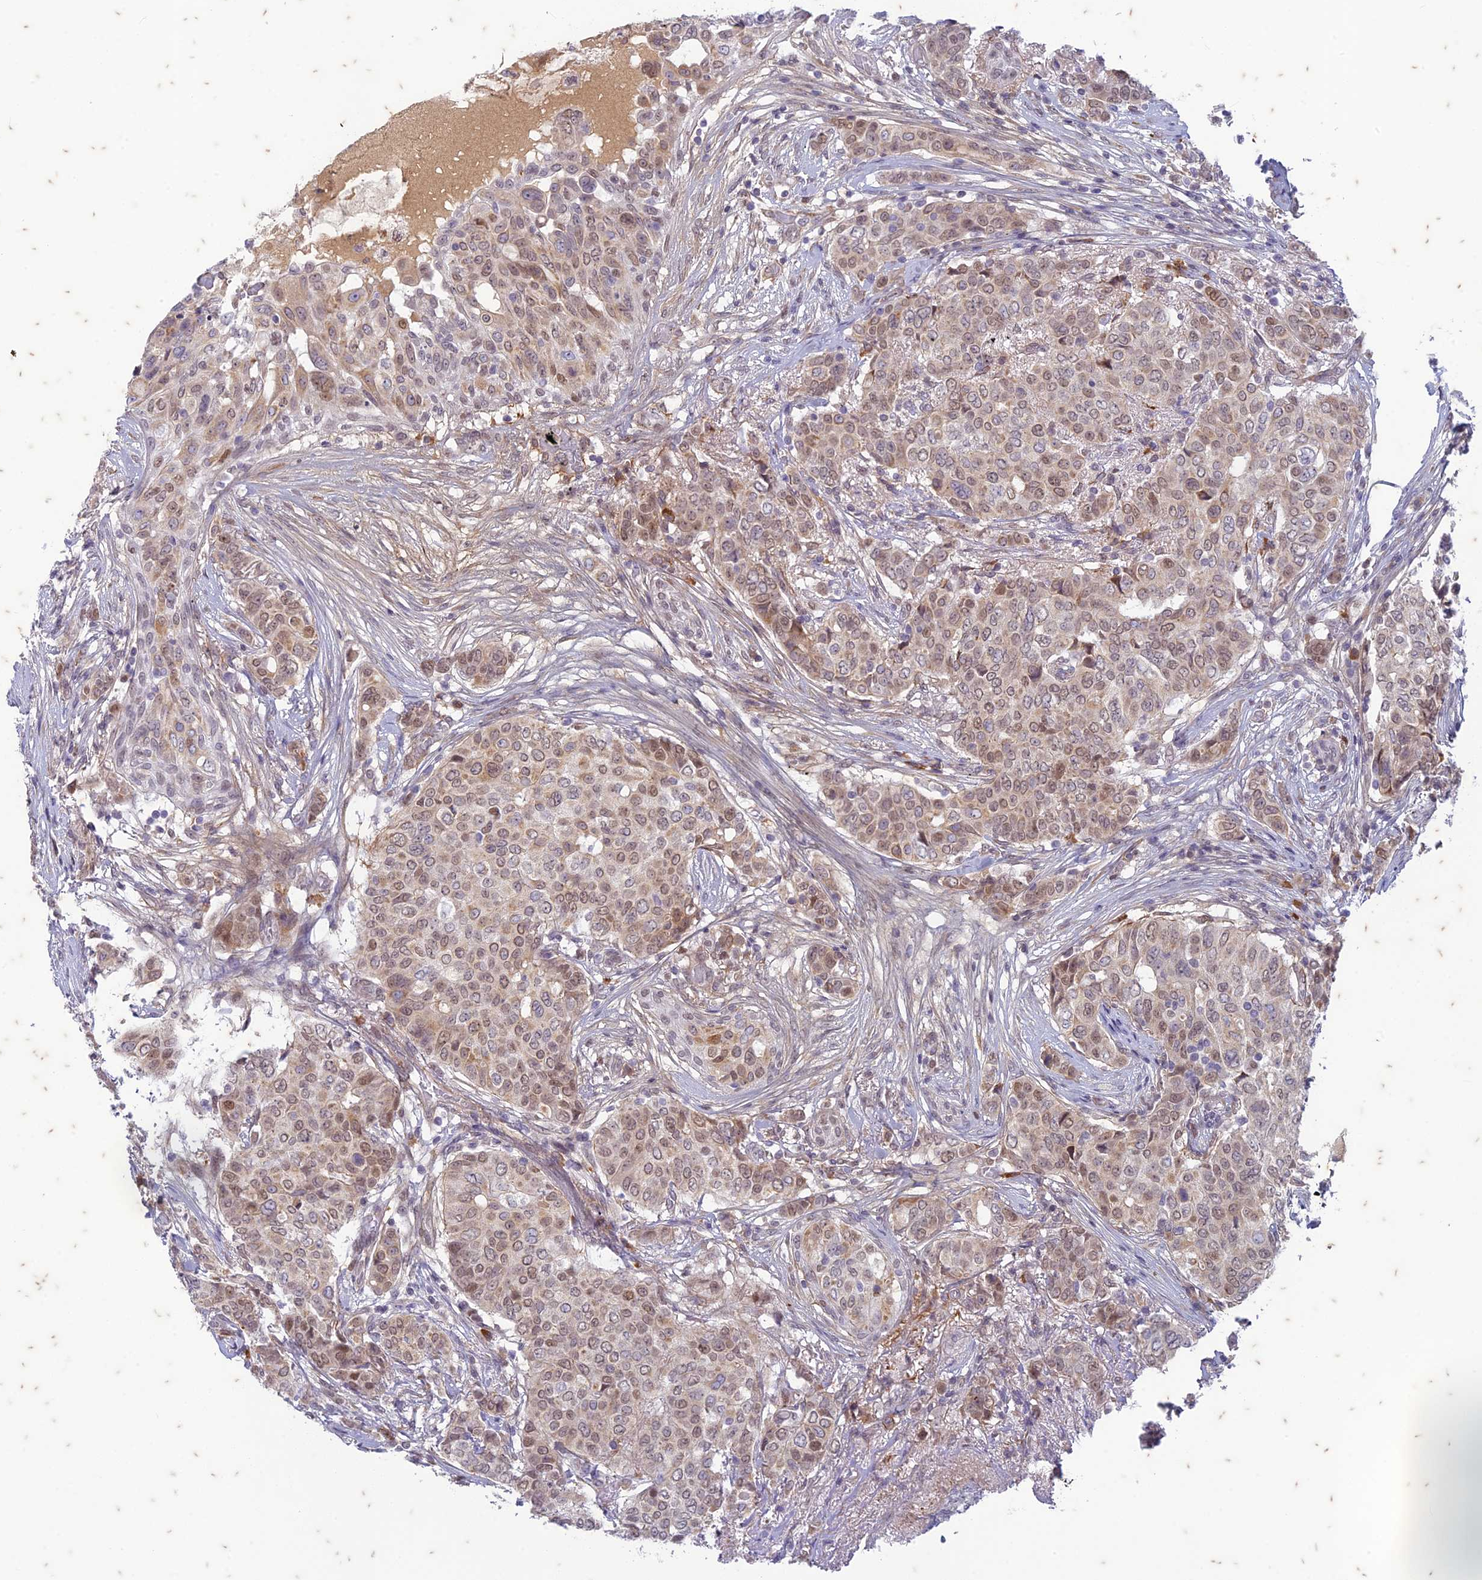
{"staining": {"intensity": "weak", "quantity": ">75%", "location": "cytoplasmic/membranous,nuclear"}, "tissue": "breast cancer", "cell_type": "Tumor cells", "image_type": "cancer", "snomed": [{"axis": "morphology", "description": "Lobular carcinoma"}, {"axis": "topography", "description": "Breast"}], "caption": "IHC image of human breast cancer (lobular carcinoma) stained for a protein (brown), which shows low levels of weak cytoplasmic/membranous and nuclear staining in approximately >75% of tumor cells.", "gene": "PABPN1L", "patient": {"sex": "female", "age": 51}}